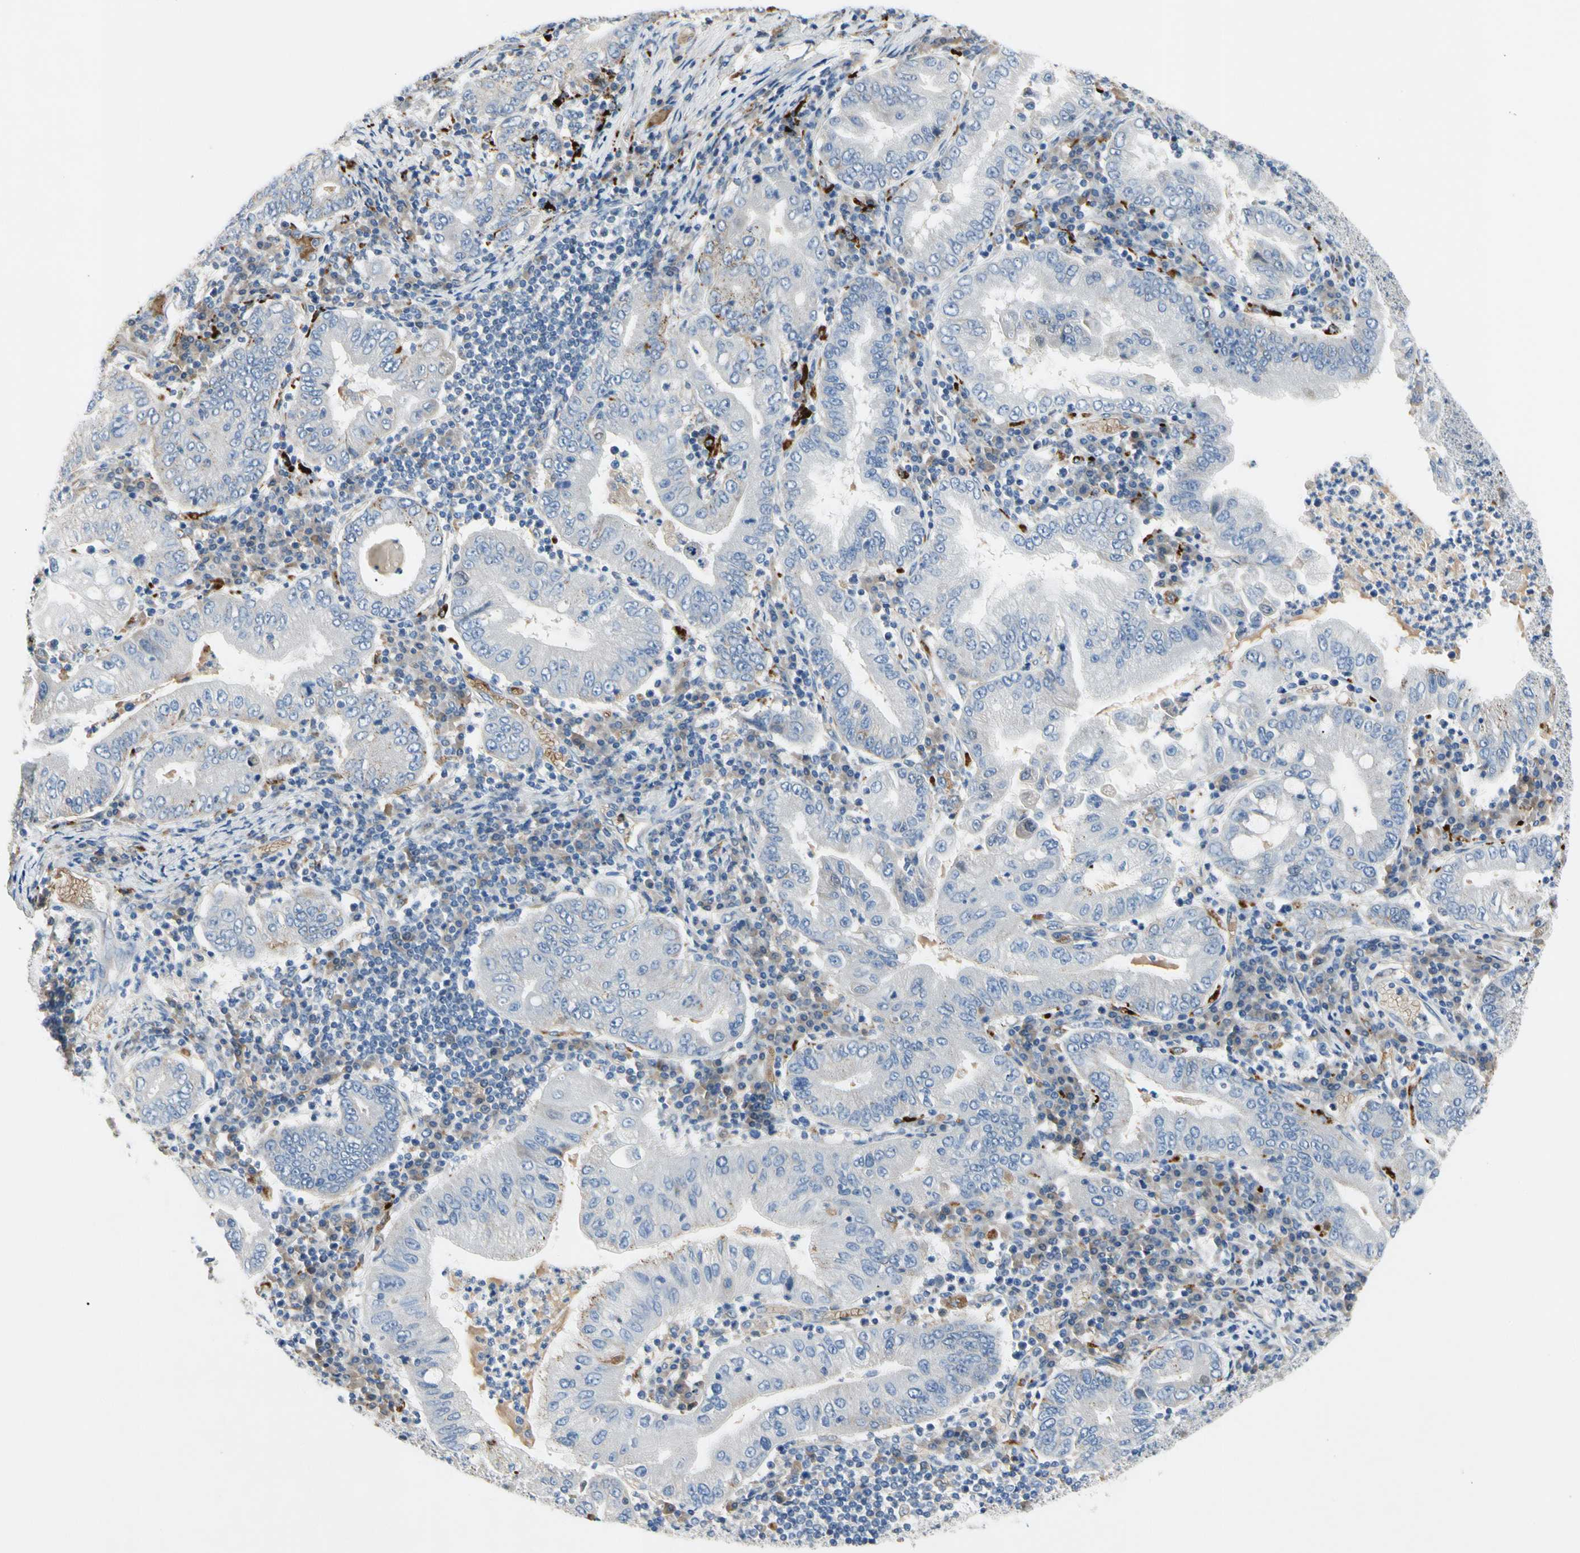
{"staining": {"intensity": "negative", "quantity": "none", "location": "none"}, "tissue": "stomach cancer", "cell_type": "Tumor cells", "image_type": "cancer", "snomed": [{"axis": "morphology", "description": "Normal tissue, NOS"}, {"axis": "morphology", "description": "Adenocarcinoma, NOS"}, {"axis": "topography", "description": "Esophagus"}, {"axis": "topography", "description": "Stomach, upper"}, {"axis": "topography", "description": "Peripheral nerve tissue"}], "caption": "This histopathology image is of adenocarcinoma (stomach) stained with IHC to label a protein in brown with the nuclei are counter-stained blue. There is no staining in tumor cells.", "gene": "RETSAT", "patient": {"sex": "male", "age": 62}}